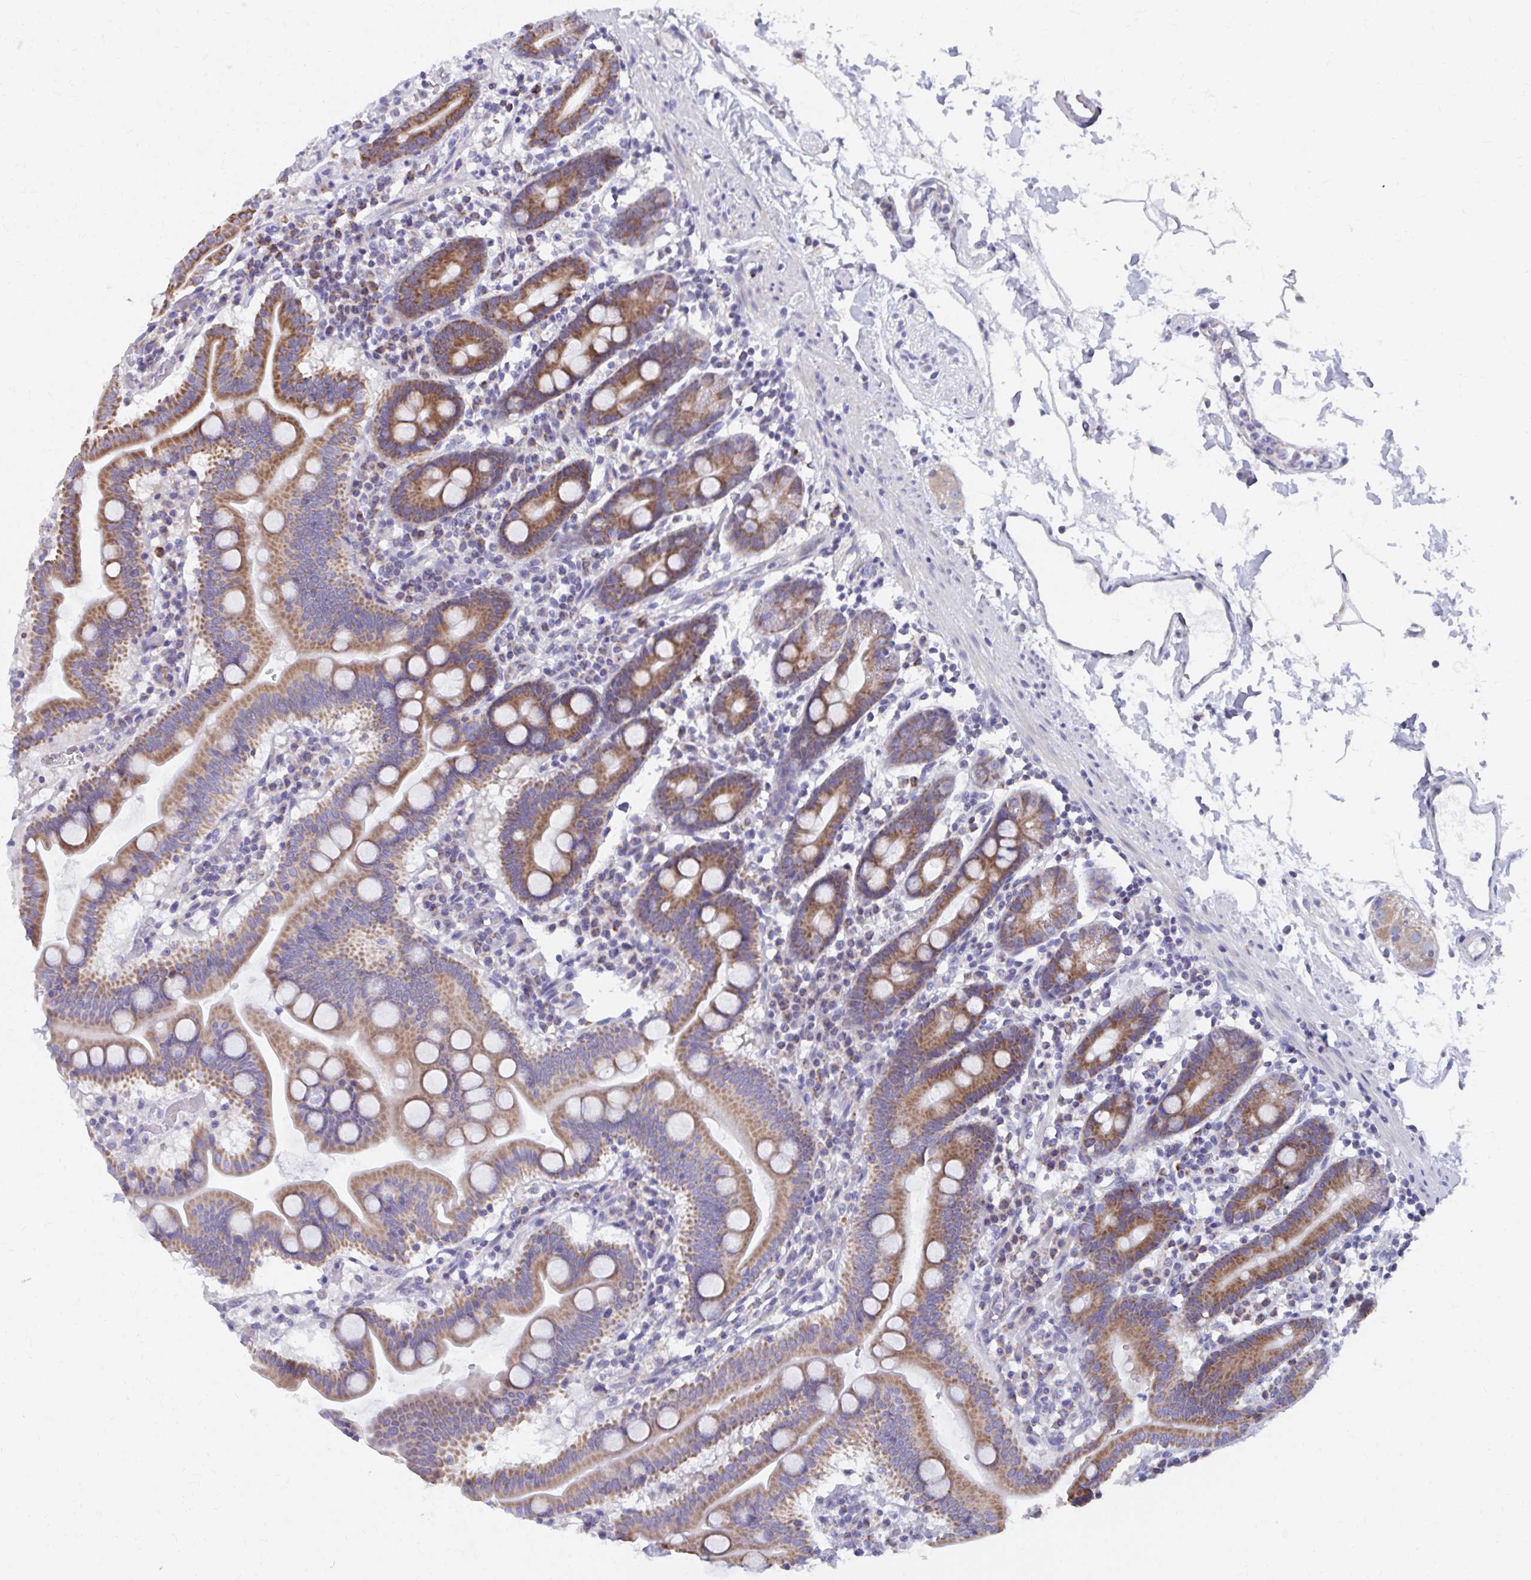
{"staining": {"intensity": "moderate", "quantity": ">75%", "location": "cytoplasmic/membranous"}, "tissue": "duodenum", "cell_type": "Glandular cells", "image_type": "normal", "snomed": [{"axis": "morphology", "description": "Normal tissue, NOS"}, {"axis": "topography", "description": "Pancreas"}, {"axis": "topography", "description": "Duodenum"}], "caption": "This photomicrograph displays normal duodenum stained with IHC to label a protein in brown. The cytoplasmic/membranous of glandular cells show moderate positivity for the protein. Nuclei are counter-stained blue.", "gene": "RCC1L", "patient": {"sex": "male", "age": 59}}